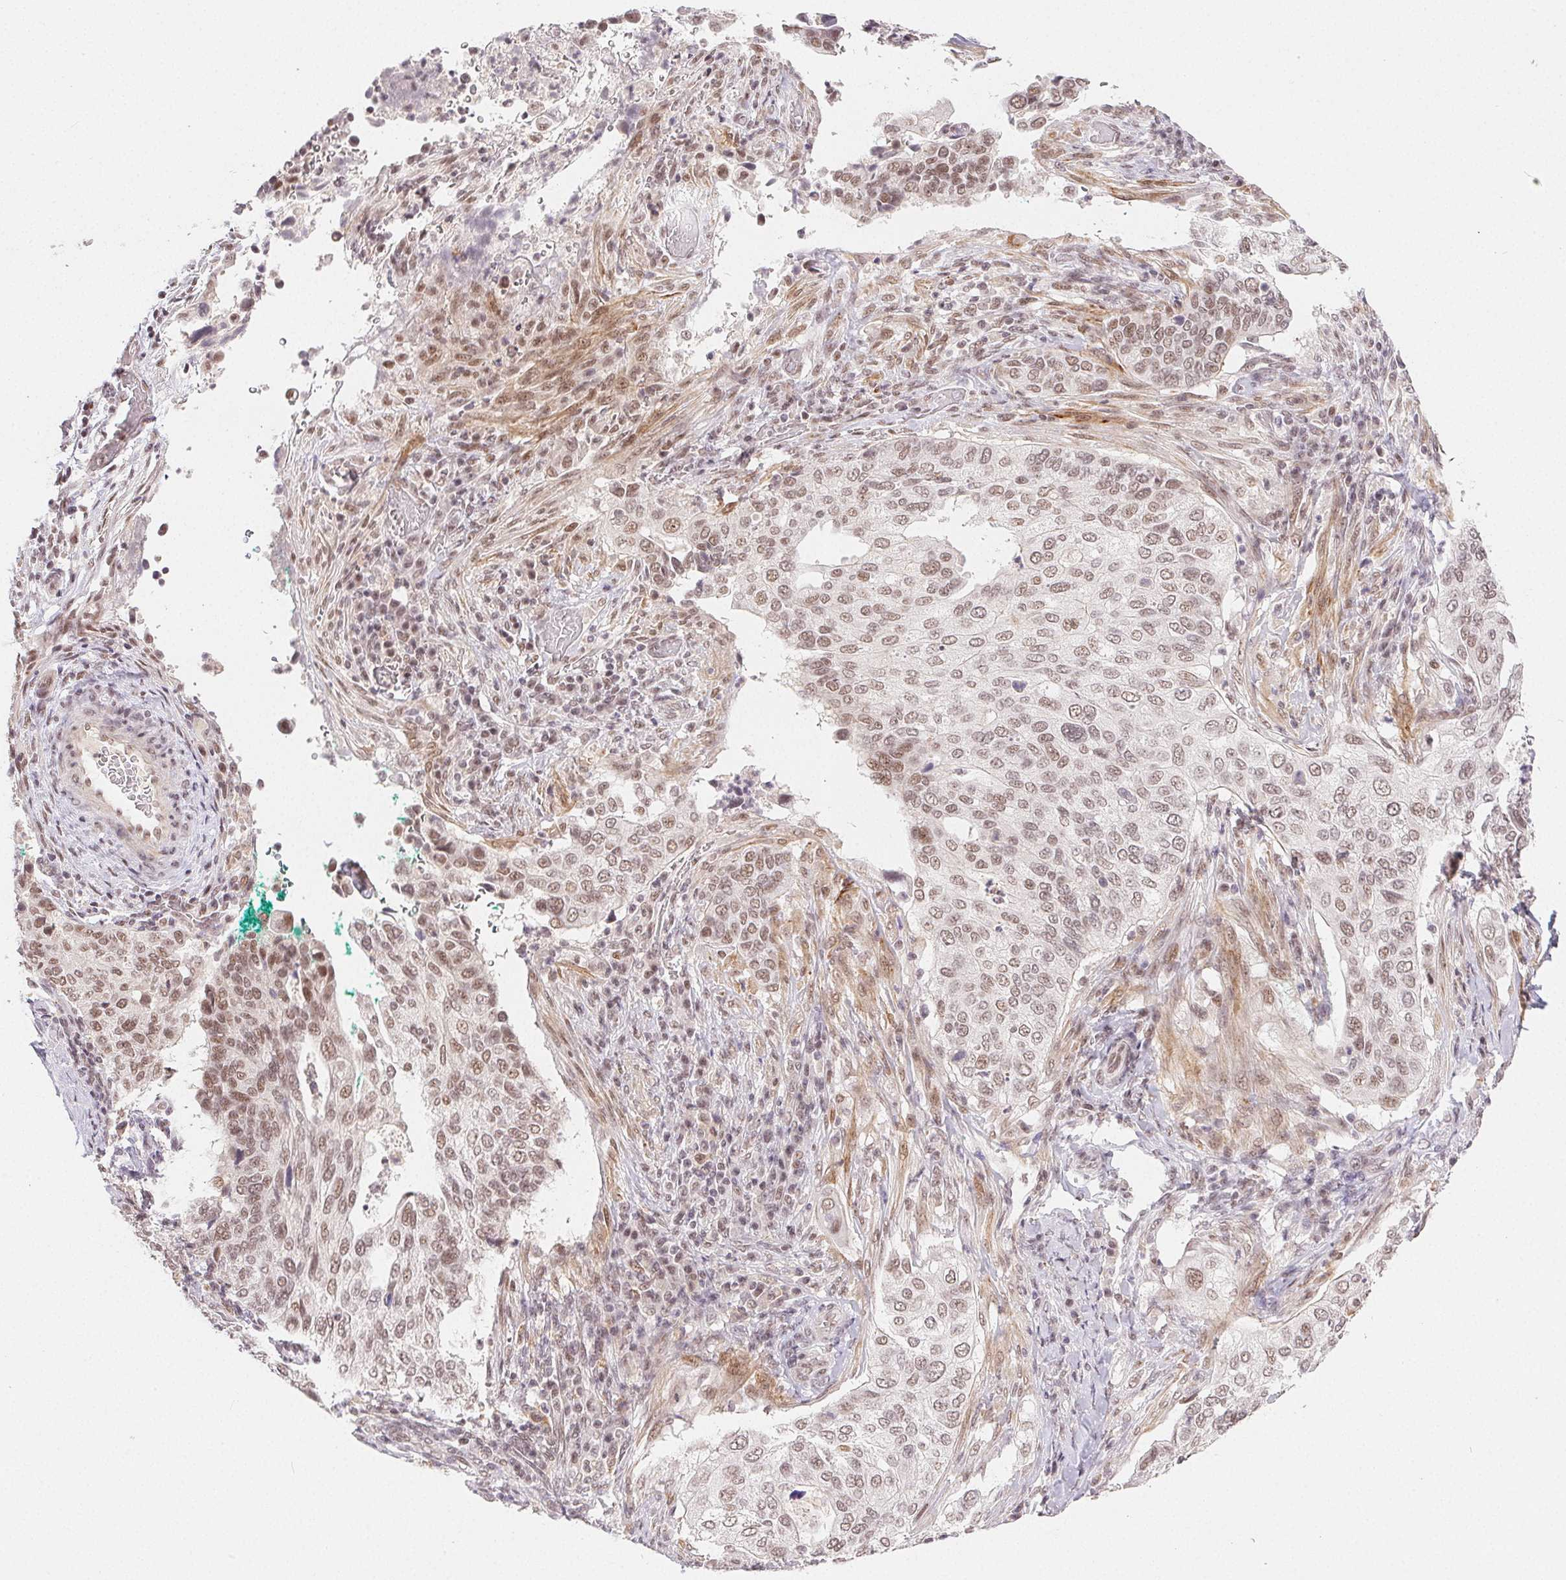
{"staining": {"intensity": "moderate", "quantity": ">75%", "location": "nuclear"}, "tissue": "cervical cancer", "cell_type": "Tumor cells", "image_type": "cancer", "snomed": [{"axis": "morphology", "description": "Squamous cell carcinoma, NOS"}, {"axis": "topography", "description": "Cervix"}], "caption": "Cervical squamous cell carcinoma stained for a protein (brown) shows moderate nuclear positive expression in about >75% of tumor cells.", "gene": "PRPF18", "patient": {"sex": "female", "age": 38}}